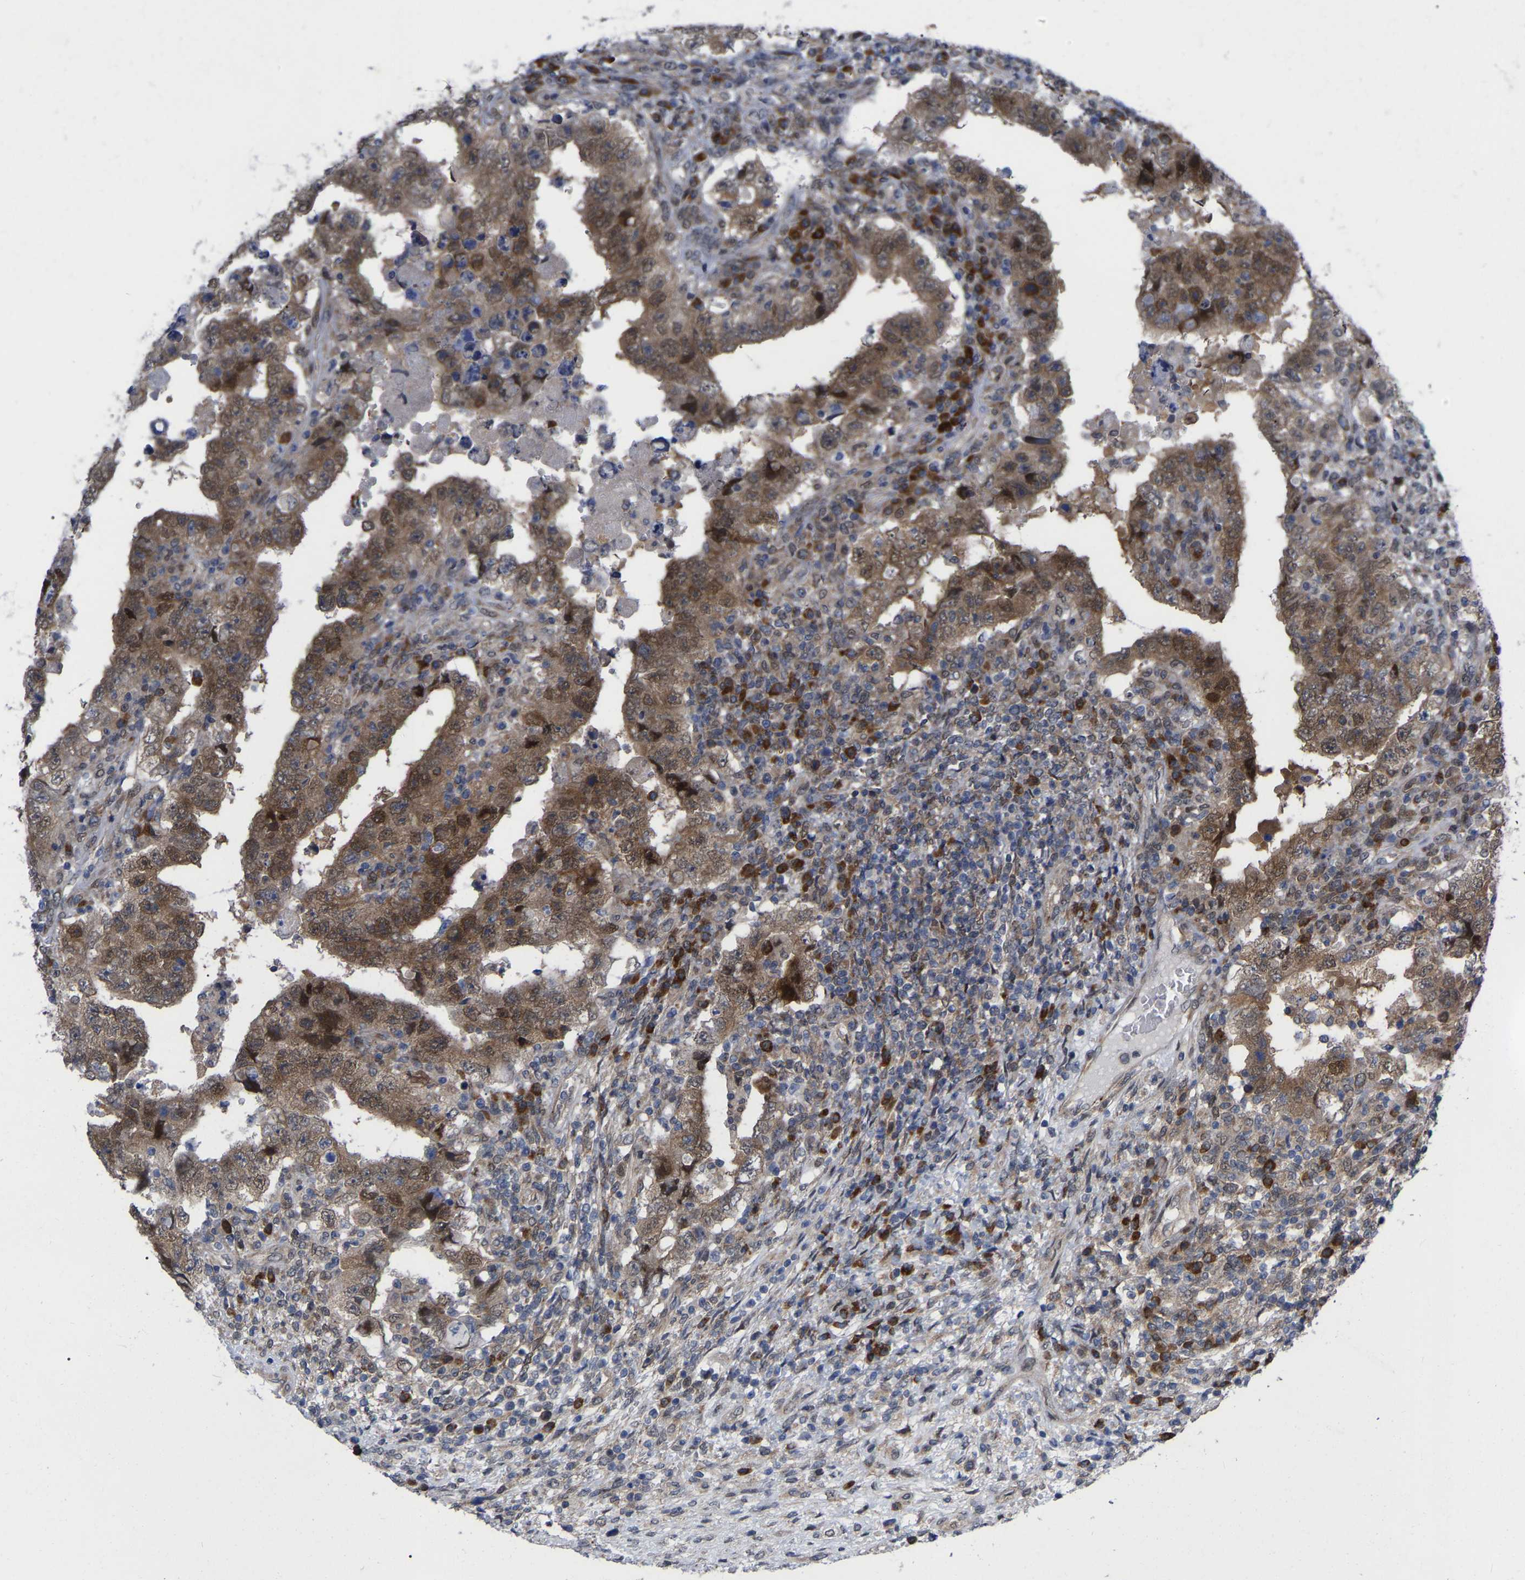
{"staining": {"intensity": "moderate", "quantity": ">75%", "location": "cytoplasmic/membranous,nuclear"}, "tissue": "testis cancer", "cell_type": "Tumor cells", "image_type": "cancer", "snomed": [{"axis": "morphology", "description": "Carcinoma, Embryonal, NOS"}, {"axis": "topography", "description": "Testis"}], "caption": "Protein analysis of testis embryonal carcinoma tissue displays moderate cytoplasmic/membranous and nuclear positivity in approximately >75% of tumor cells. Using DAB (3,3'-diaminobenzidine) (brown) and hematoxylin (blue) stains, captured at high magnification using brightfield microscopy.", "gene": "UBE4B", "patient": {"sex": "male", "age": 26}}